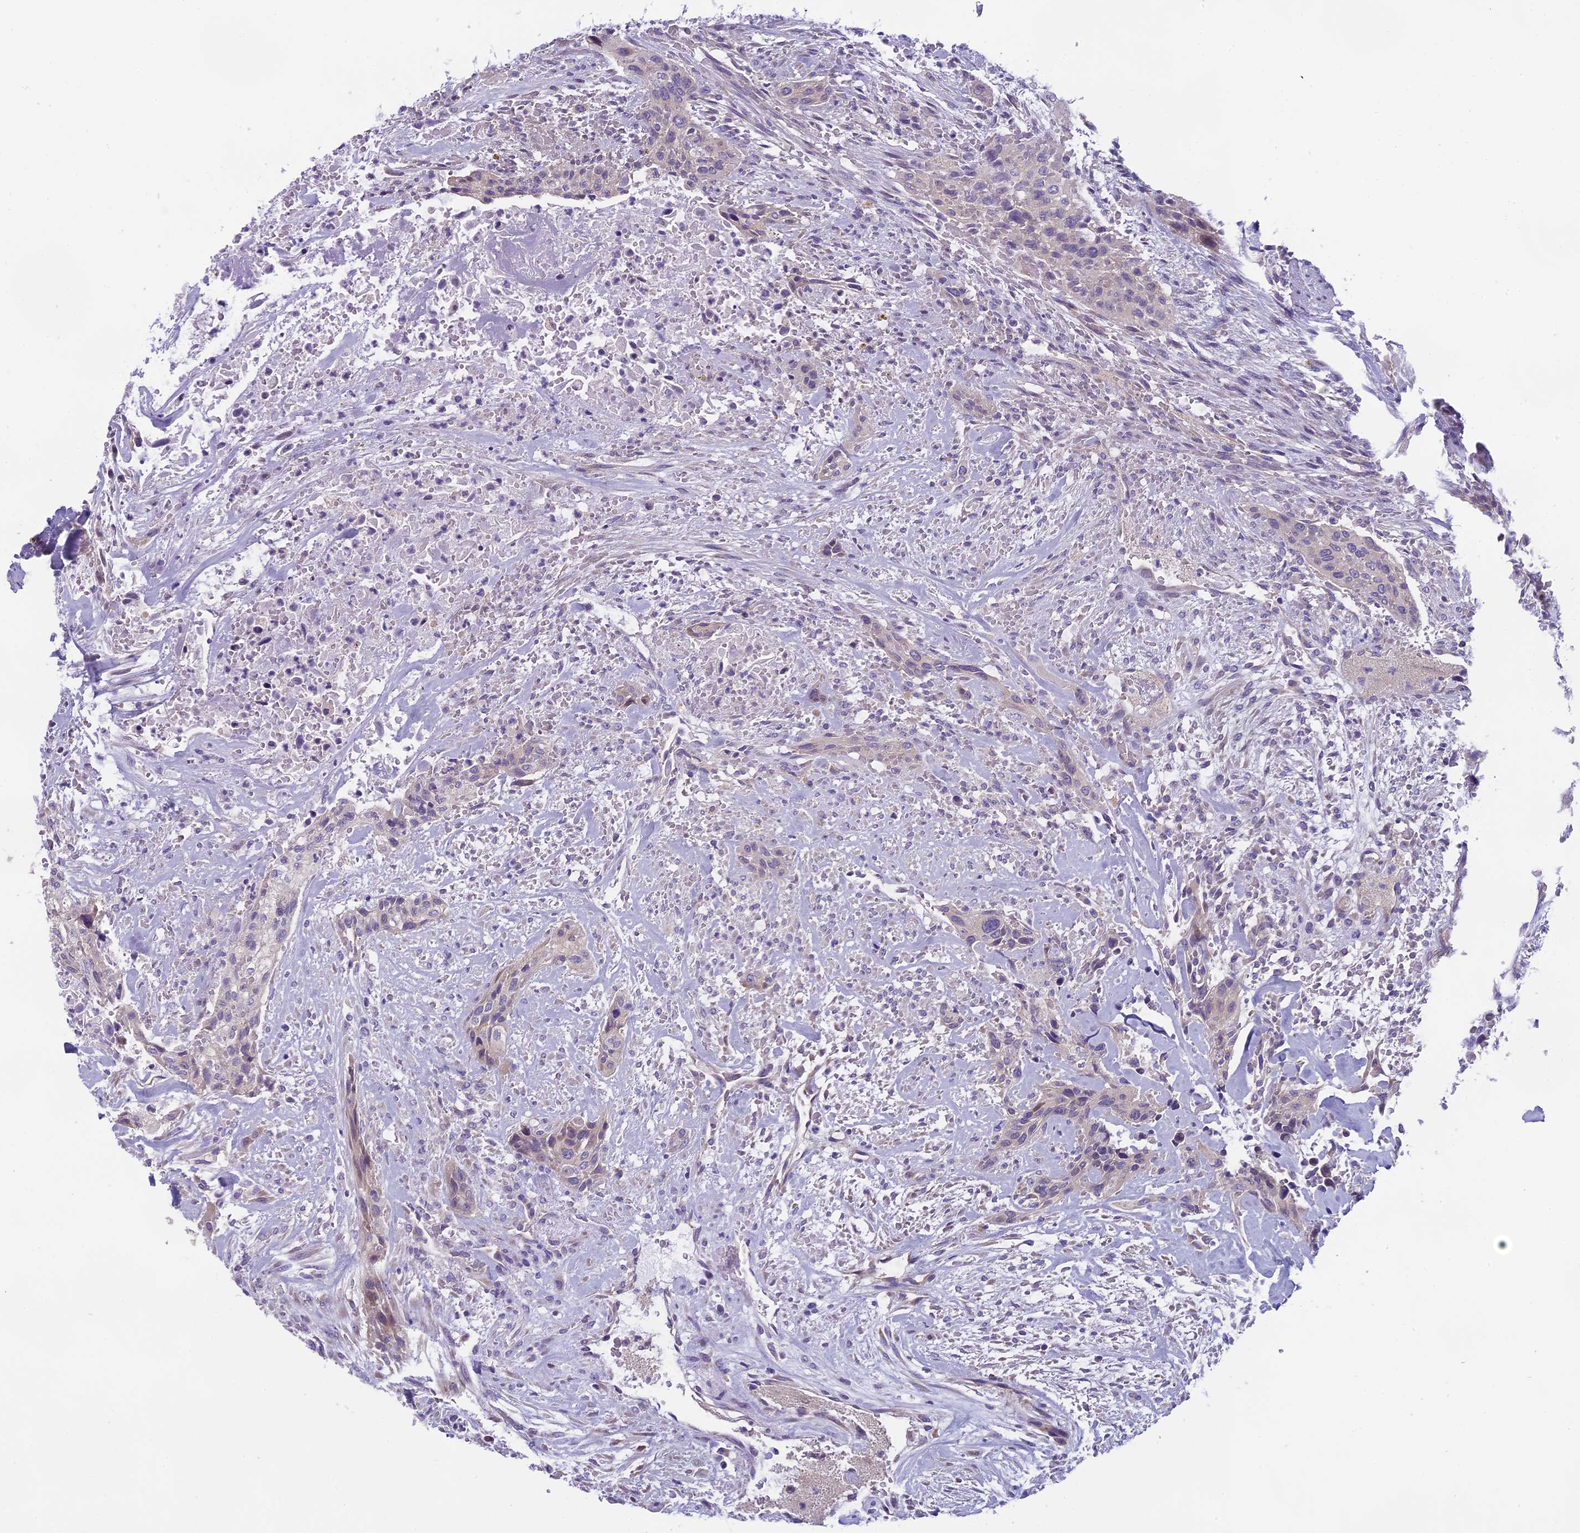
{"staining": {"intensity": "negative", "quantity": "none", "location": "none"}, "tissue": "urothelial cancer", "cell_type": "Tumor cells", "image_type": "cancer", "snomed": [{"axis": "morphology", "description": "Urothelial carcinoma, High grade"}, {"axis": "topography", "description": "Urinary bladder"}], "caption": "Protein analysis of urothelial carcinoma (high-grade) shows no significant positivity in tumor cells. The staining is performed using DAB brown chromogen with nuclei counter-stained in using hematoxylin.", "gene": "ARHGEF37", "patient": {"sex": "male", "age": 35}}